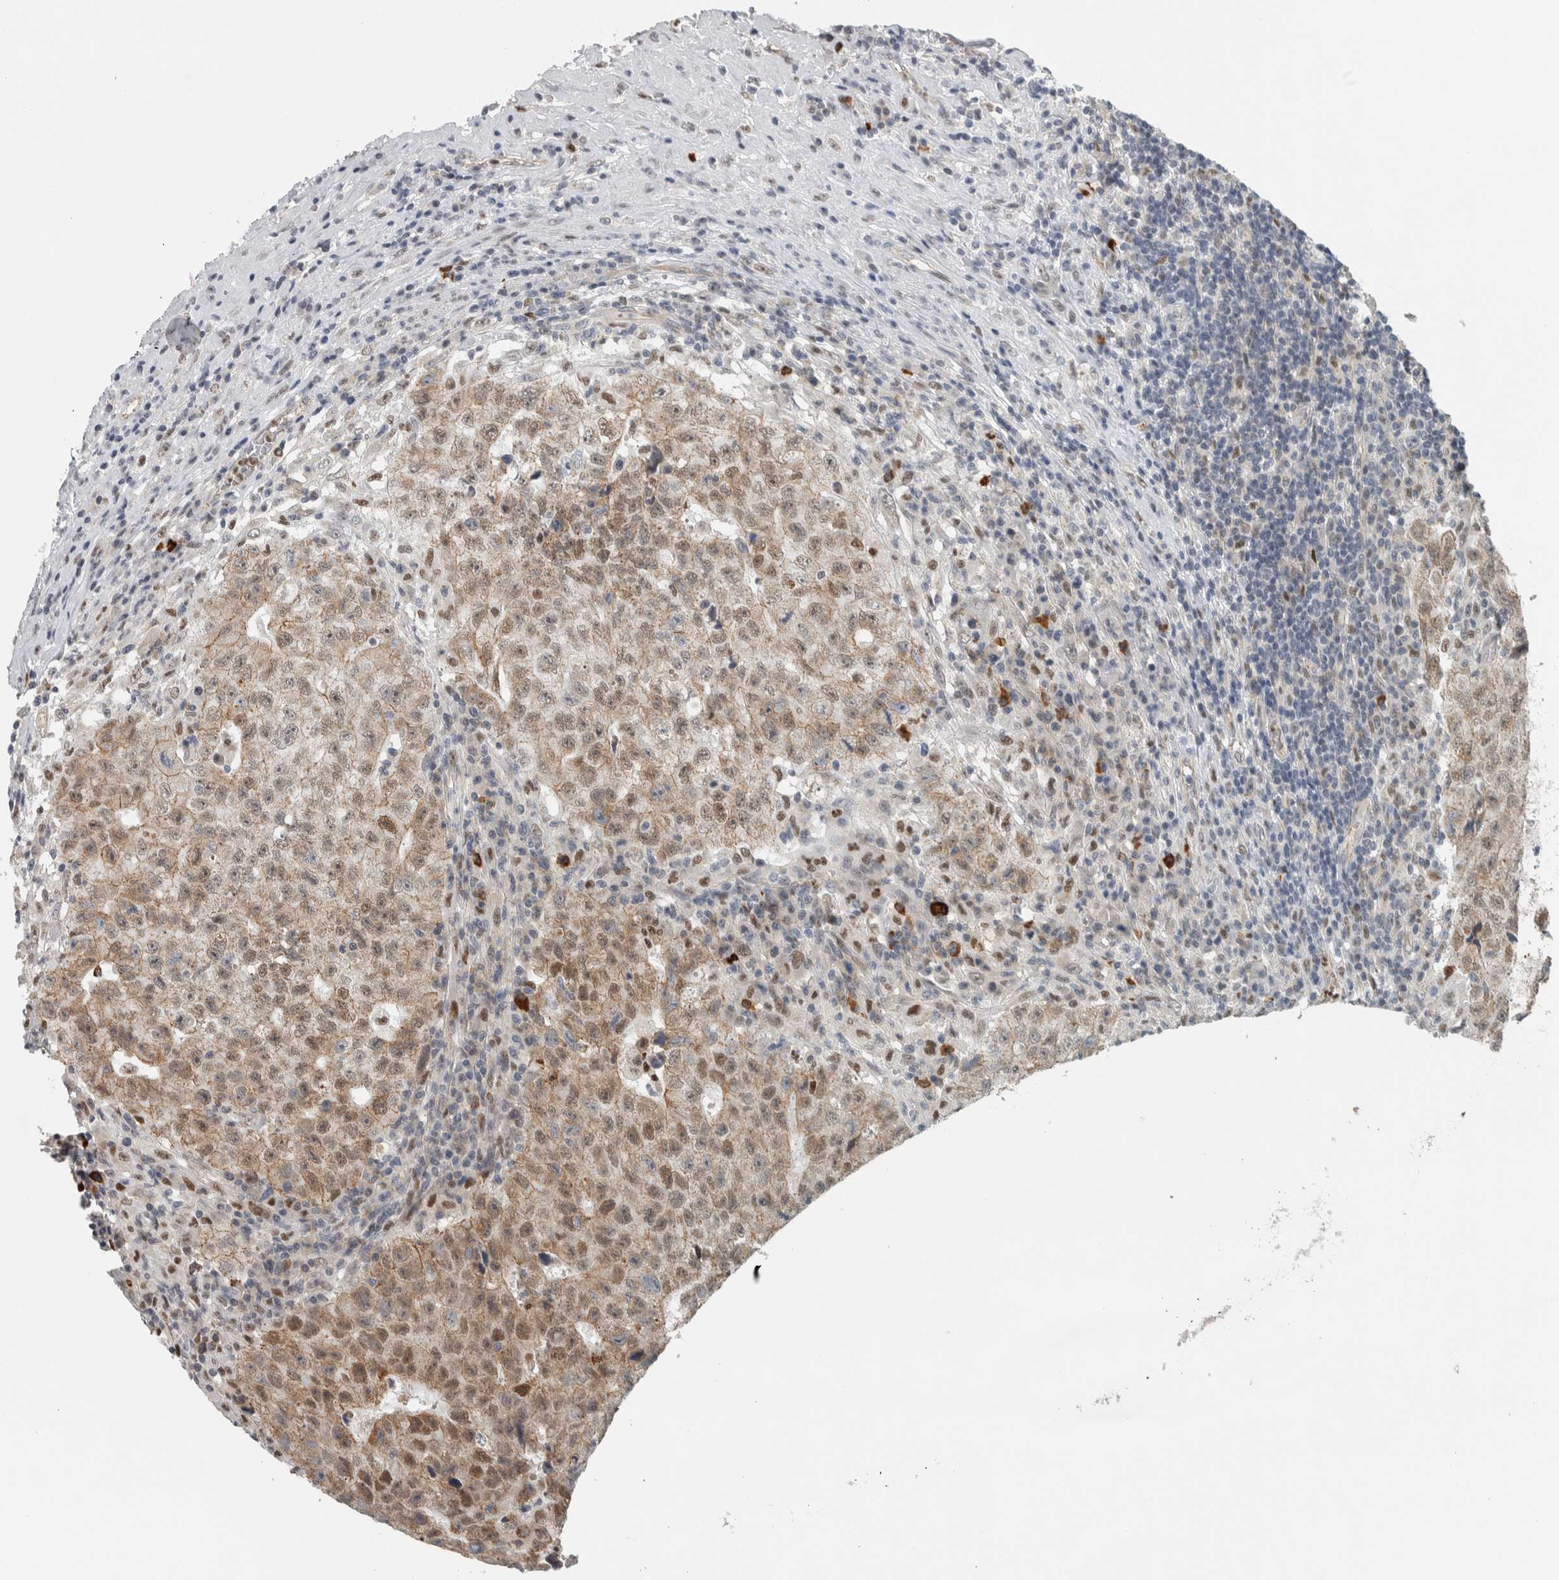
{"staining": {"intensity": "moderate", "quantity": ">75%", "location": "cytoplasmic/membranous,nuclear"}, "tissue": "testis cancer", "cell_type": "Tumor cells", "image_type": "cancer", "snomed": [{"axis": "morphology", "description": "Necrosis, NOS"}, {"axis": "morphology", "description": "Carcinoma, Embryonal, NOS"}, {"axis": "topography", "description": "Testis"}], "caption": "This image demonstrates IHC staining of testis cancer, with medium moderate cytoplasmic/membranous and nuclear staining in approximately >75% of tumor cells.", "gene": "ADPRM", "patient": {"sex": "male", "age": 19}}